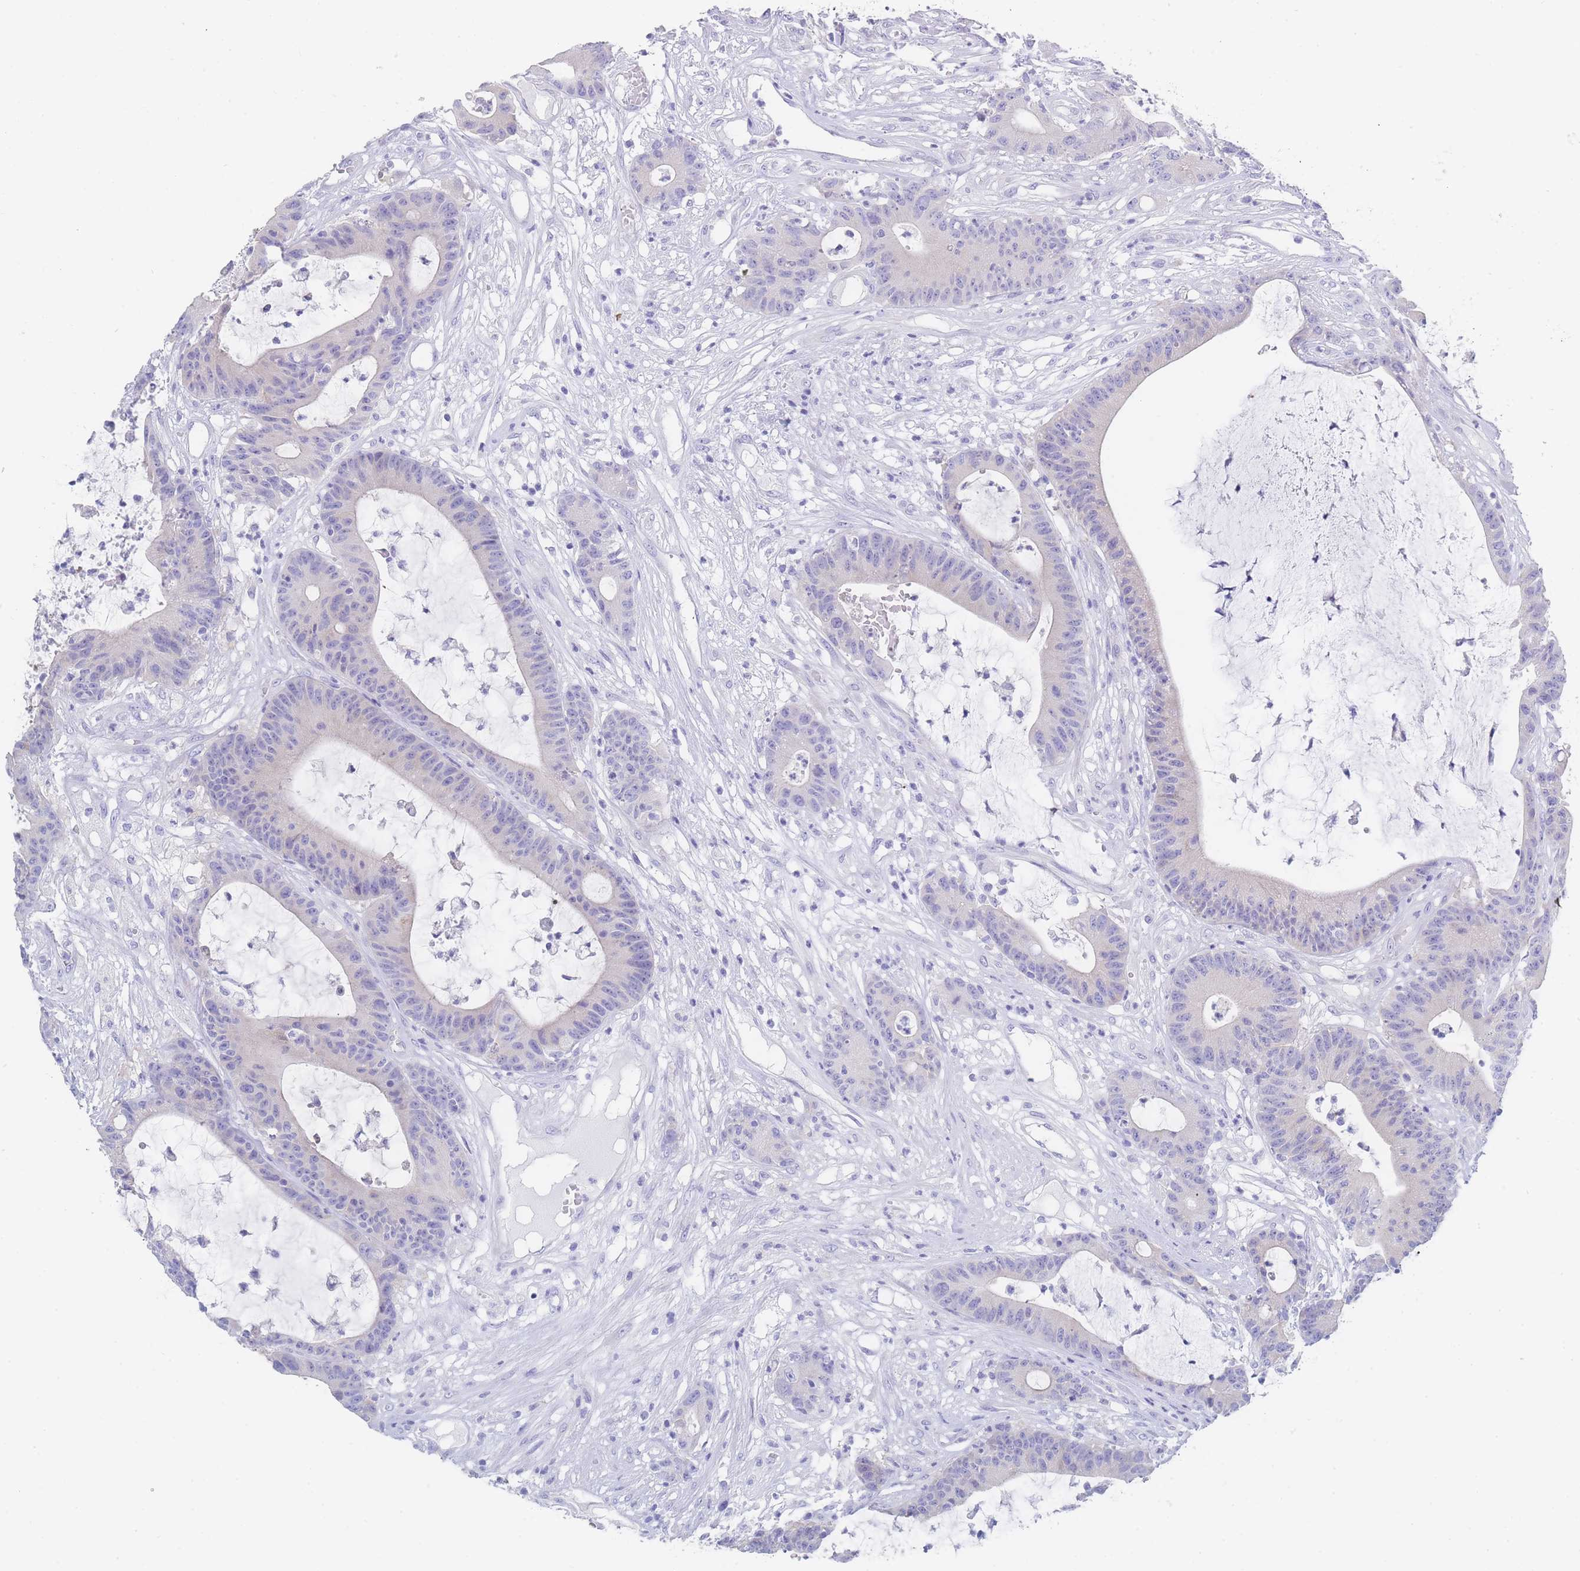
{"staining": {"intensity": "negative", "quantity": "none", "location": "none"}, "tissue": "colorectal cancer", "cell_type": "Tumor cells", "image_type": "cancer", "snomed": [{"axis": "morphology", "description": "Adenocarcinoma, NOS"}, {"axis": "topography", "description": "Colon"}], "caption": "Immunohistochemistry (IHC) of colorectal cancer demonstrates no positivity in tumor cells.", "gene": "LZTFL1", "patient": {"sex": "female", "age": 84}}